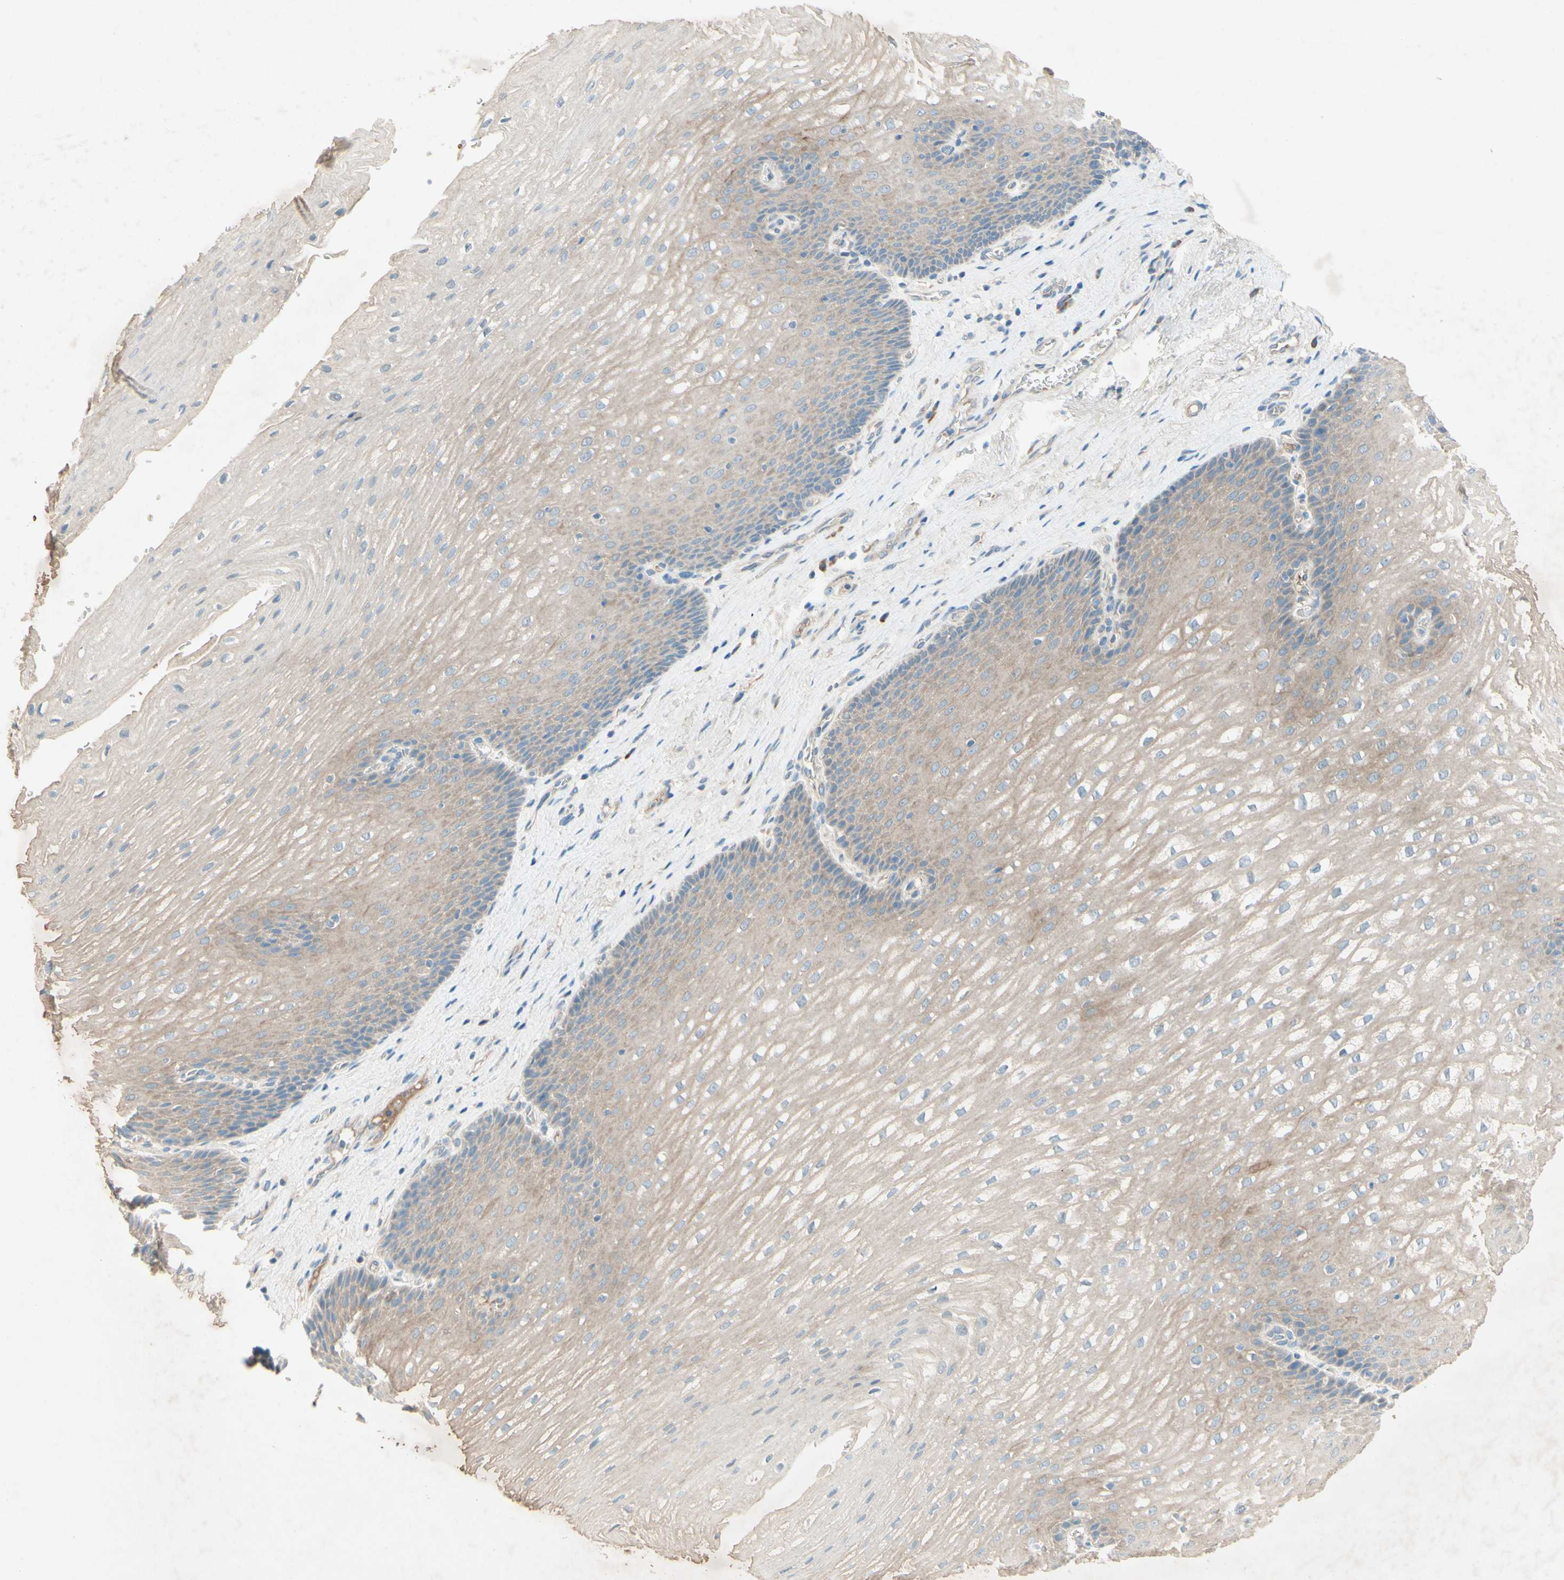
{"staining": {"intensity": "weak", "quantity": ">75%", "location": "cytoplasmic/membranous"}, "tissue": "esophagus", "cell_type": "Squamous epithelial cells", "image_type": "normal", "snomed": [{"axis": "morphology", "description": "Normal tissue, NOS"}, {"axis": "topography", "description": "Esophagus"}], "caption": "Weak cytoplasmic/membranous protein expression is appreciated in about >75% of squamous epithelial cells in esophagus.", "gene": "IL2", "patient": {"sex": "male", "age": 48}}